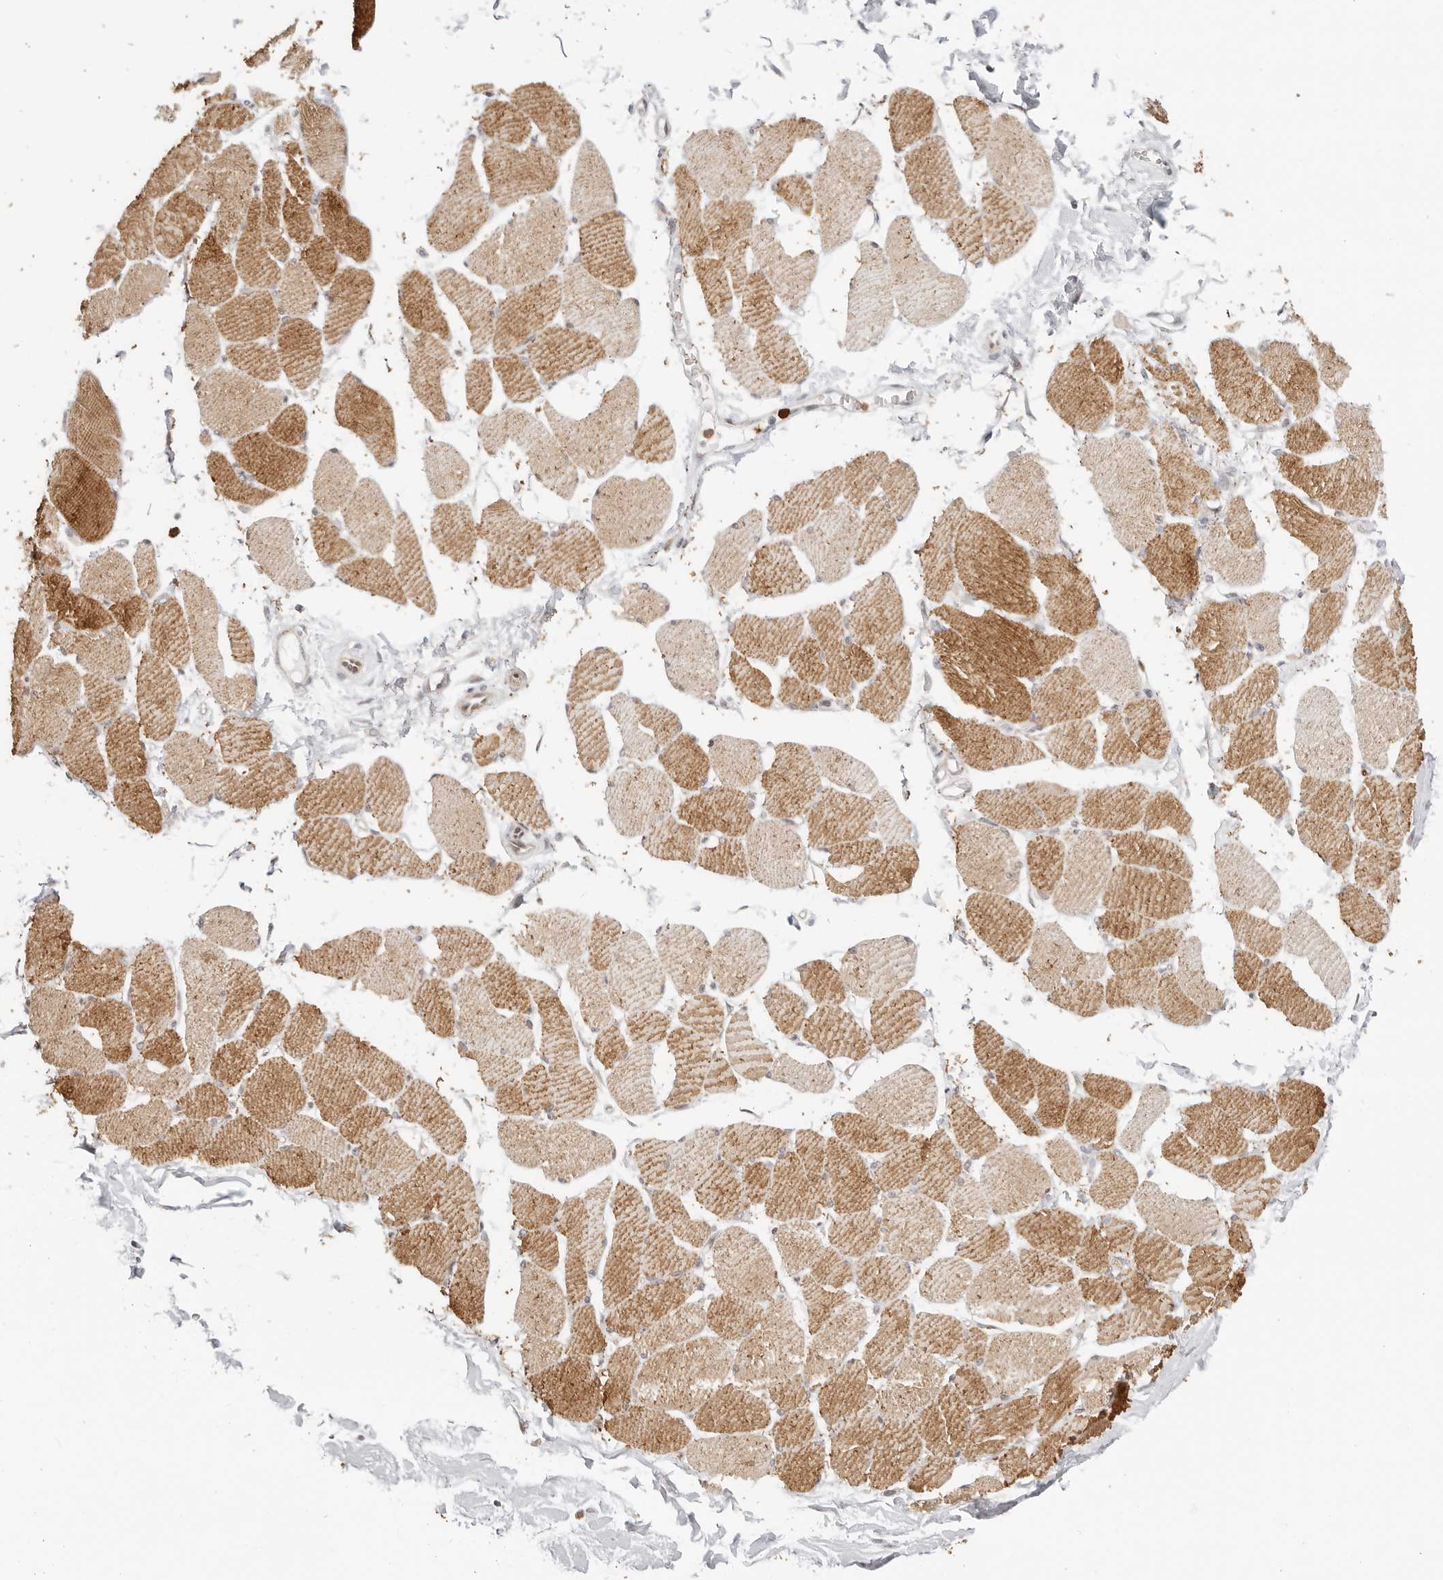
{"staining": {"intensity": "moderate", "quantity": ">75%", "location": "cytoplasmic/membranous"}, "tissue": "skeletal muscle", "cell_type": "Myocytes", "image_type": "normal", "snomed": [{"axis": "morphology", "description": "Normal tissue, NOS"}, {"axis": "topography", "description": "Skin"}, {"axis": "topography", "description": "Skeletal muscle"}], "caption": "The image demonstrates immunohistochemical staining of benign skeletal muscle. There is moderate cytoplasmic/membranous positivity is present in about >75% of myocytes.", "gene": "AFDN", "patient": {"sex": "male", "age": 83}}